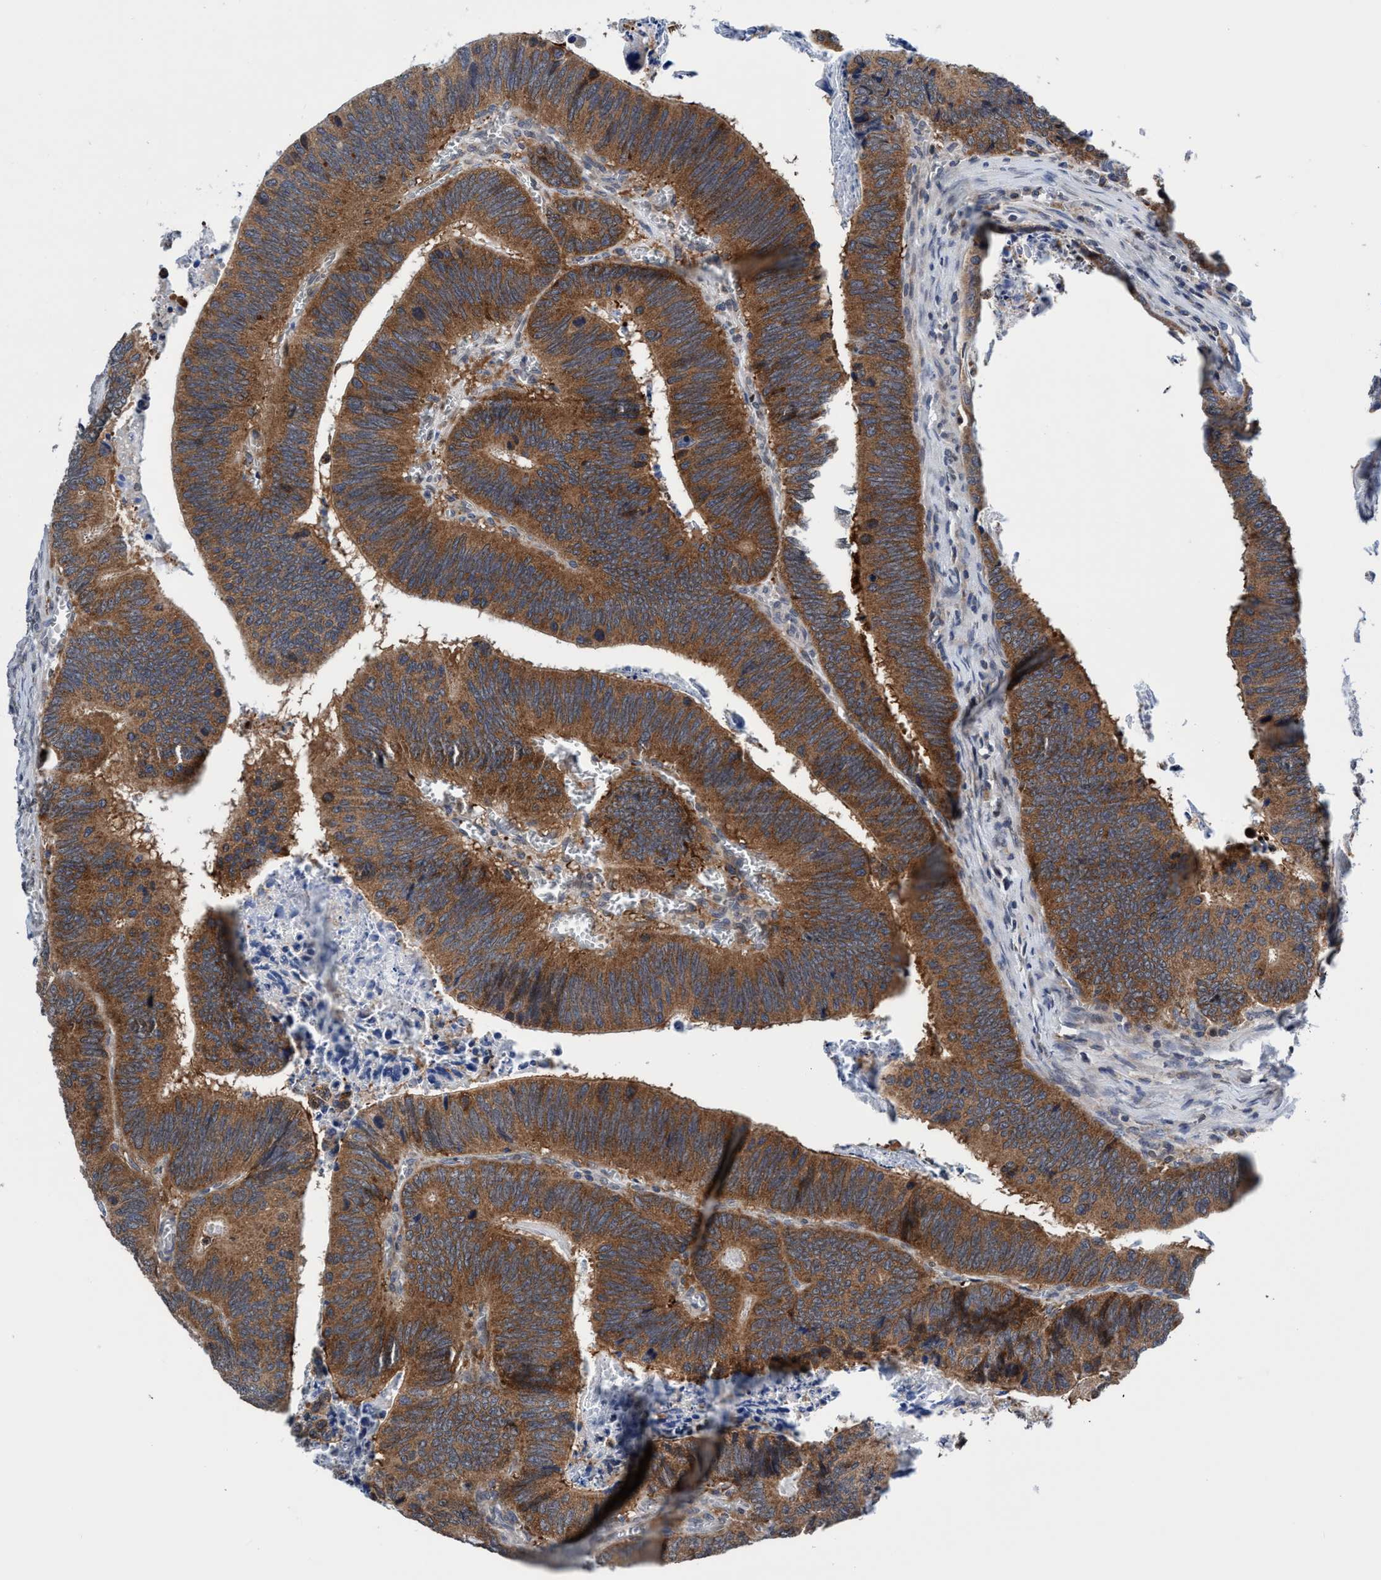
{"staining": {"intensity": "moderate", "quantity": ">75%", "location": "cytoplasmic/membranous"}, "tissue": "colorectal cancer", "cell_type": "Tumor cells", "image_type": "cancer", "snomed": [{"axis": "morphology", "description": "Inflammation, NOS"}, {"axis": "morphology", "description": "Adenocarcinoma, NOS"}, {"axis": "topography", "description": "Colon"}], "caption": "Colorectal adenocarcinoma was stained to show a protein in brown. There is medium levels of moderate cytoplasmic/membranous staining in about >75% of tumor cells.", "gene": "AGAP2", "patient": {"sex": "male", "age": 72}}